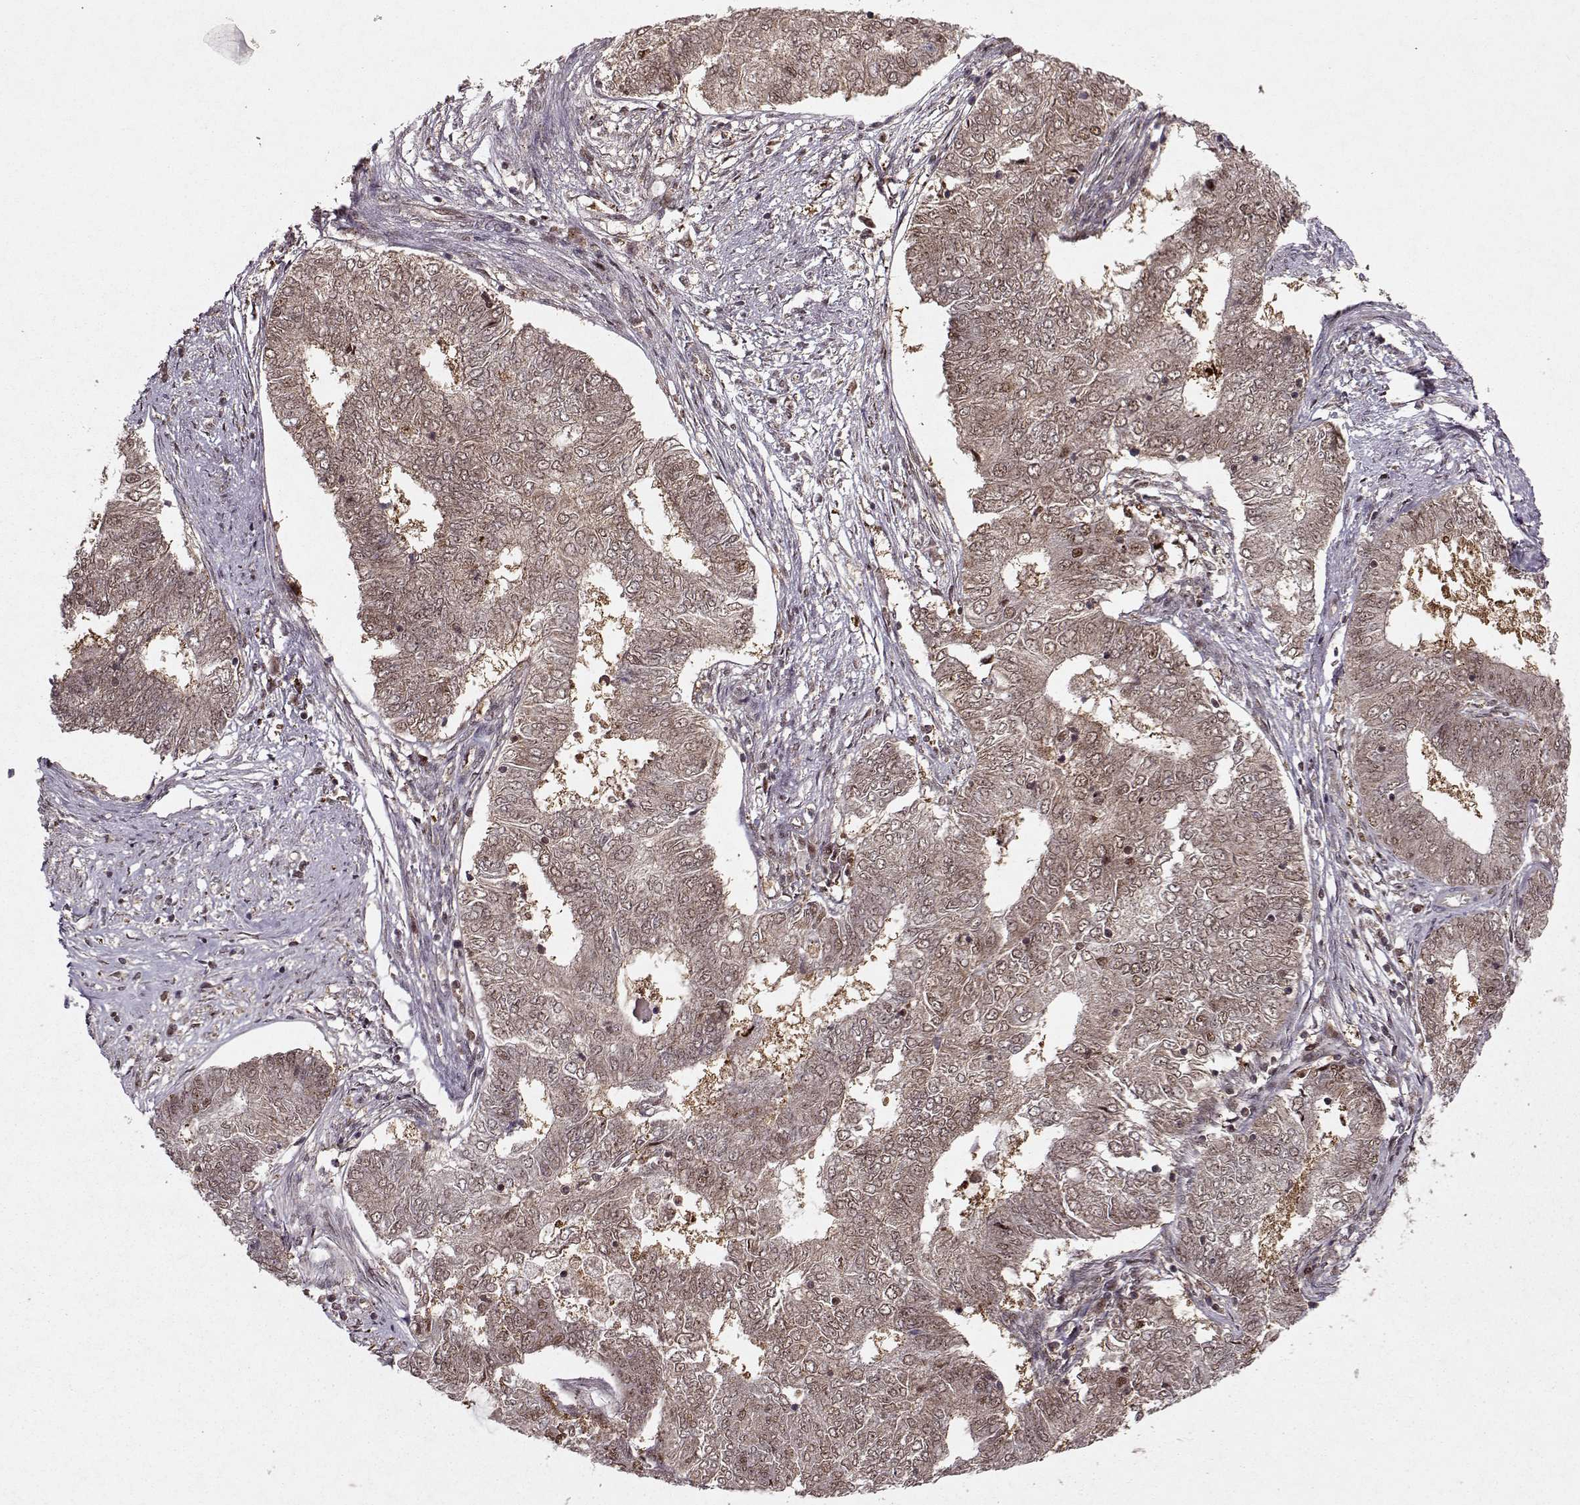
{"staining": {"intensity": "weak", "quantity": ">75%", "location": "cytoplasmic/membranous,nuclear"}, "tissue": "endometrial cancer", "cell_type": "Tumor cells", "image_type": "cancer", "snomed": [{"axis": "morphology", "description": "Adenocarcinoma, NOS"}, {"axis": "topography", "description": "Endometrium"}], "caption": "High-magnification brightfield microscopy of endometrial cancer stained with DAB (3,3'-diaminobenzidine) (brown) and counterstained with hematoxylin (blue). tumor cells exhibit weak cytoplasmic/membranous and nuclear expression is appreciated in approximately>75% of cells.", "gene": "PSMA7", "patient": {"sex": "female", "age": 62}}